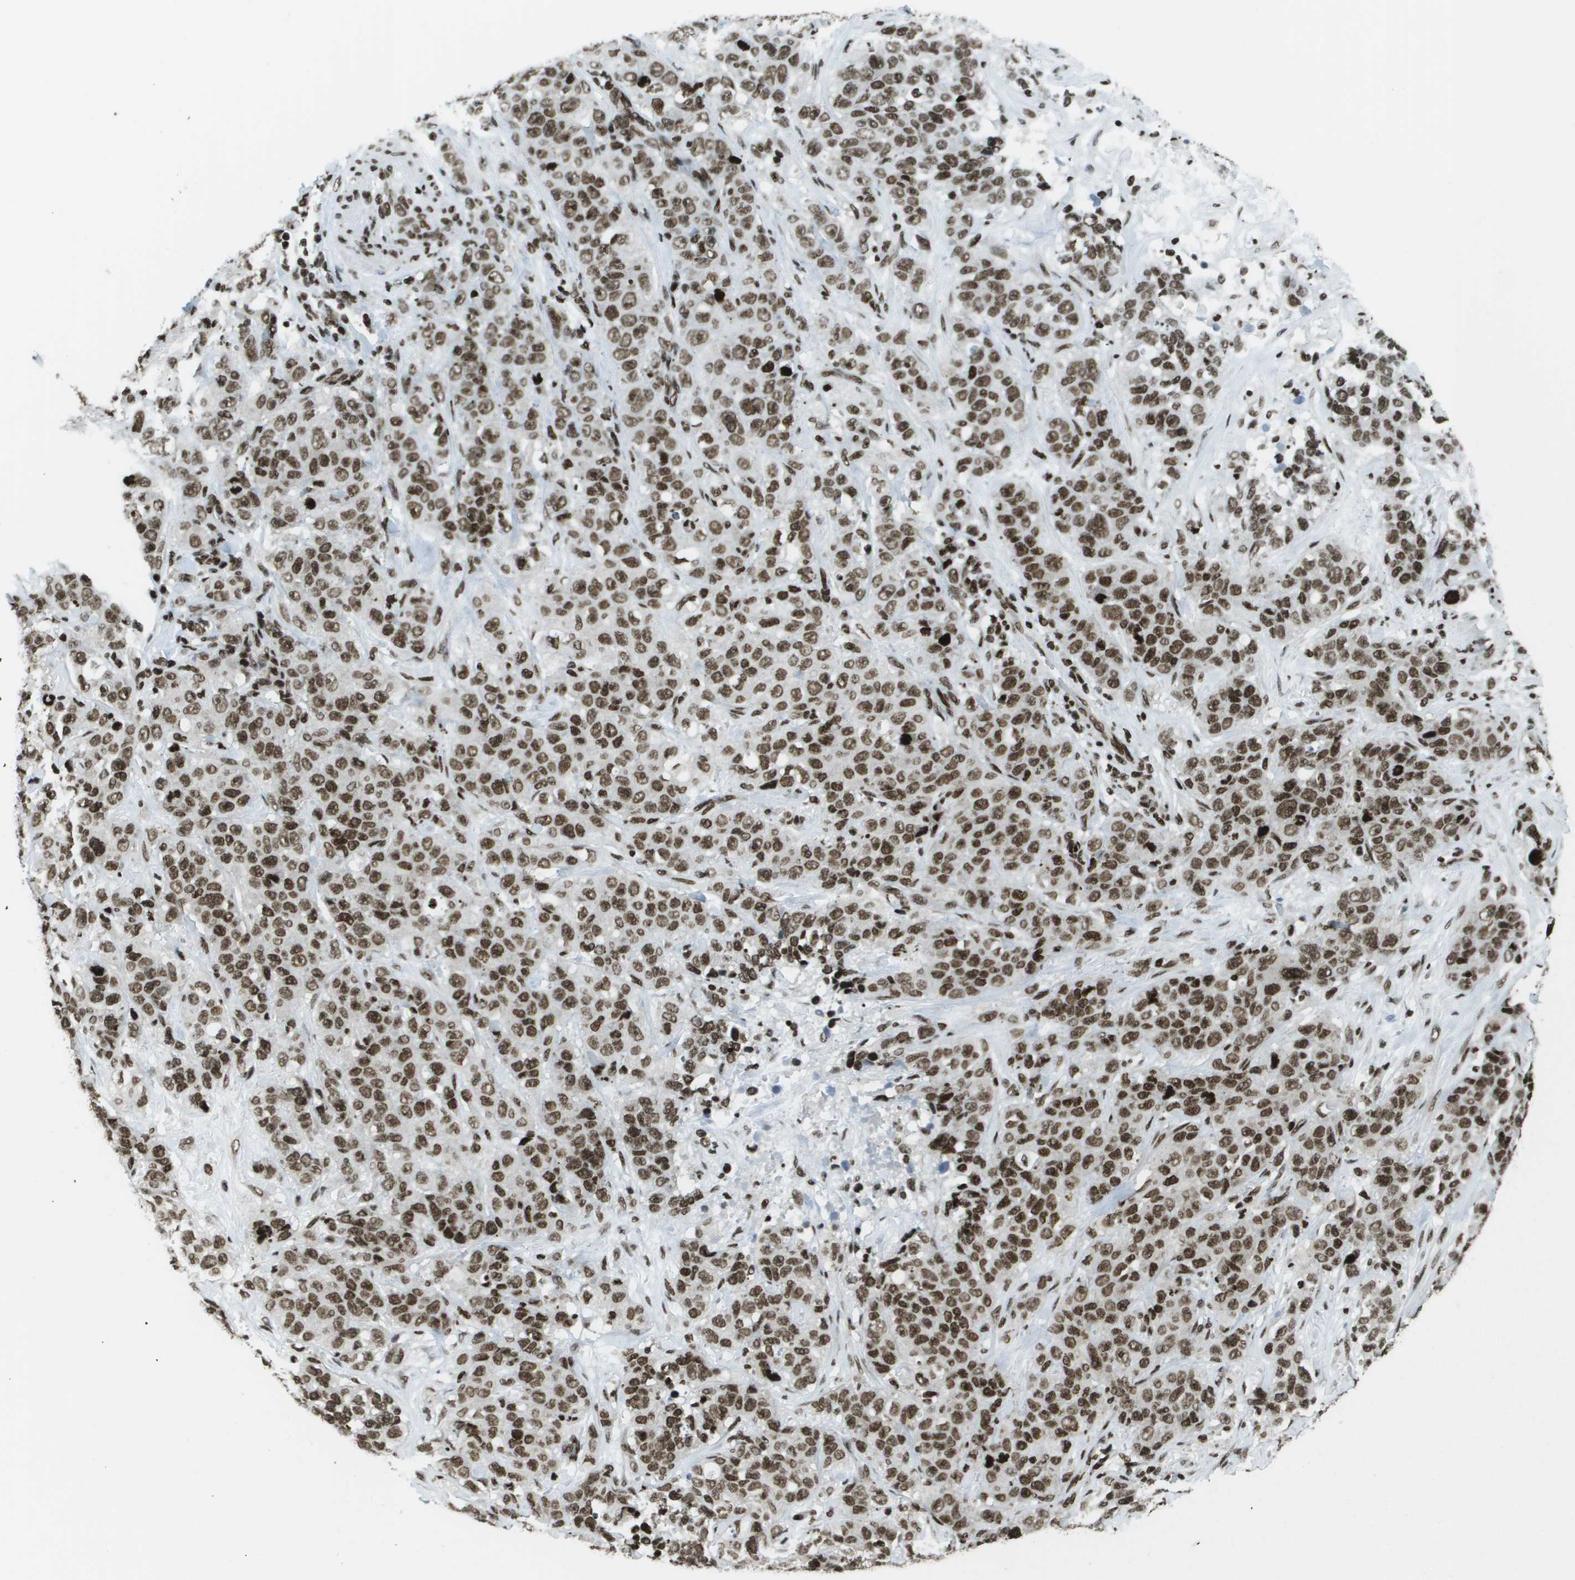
{"staining": {"intensity": "moderate", "quantity": ">75%", "location": "nuclear"}, "tissue": "stomach cancer", "cell_type": "Tumor cells", "image_type": "cancer", "snomed": [{"axis": "morphology", "description": "Adenocarcinoma, NOS"}, {"axis": "topography", "description": "Stomach"}], "caption": "DAB immunohistochemical staining of stomach adenocarcinoma reveals moderate nuclear protein positivity in approximately >75% of tumor cells.", "gene": "GLYR1", "patient": {"sex": "male", "age": 48}}